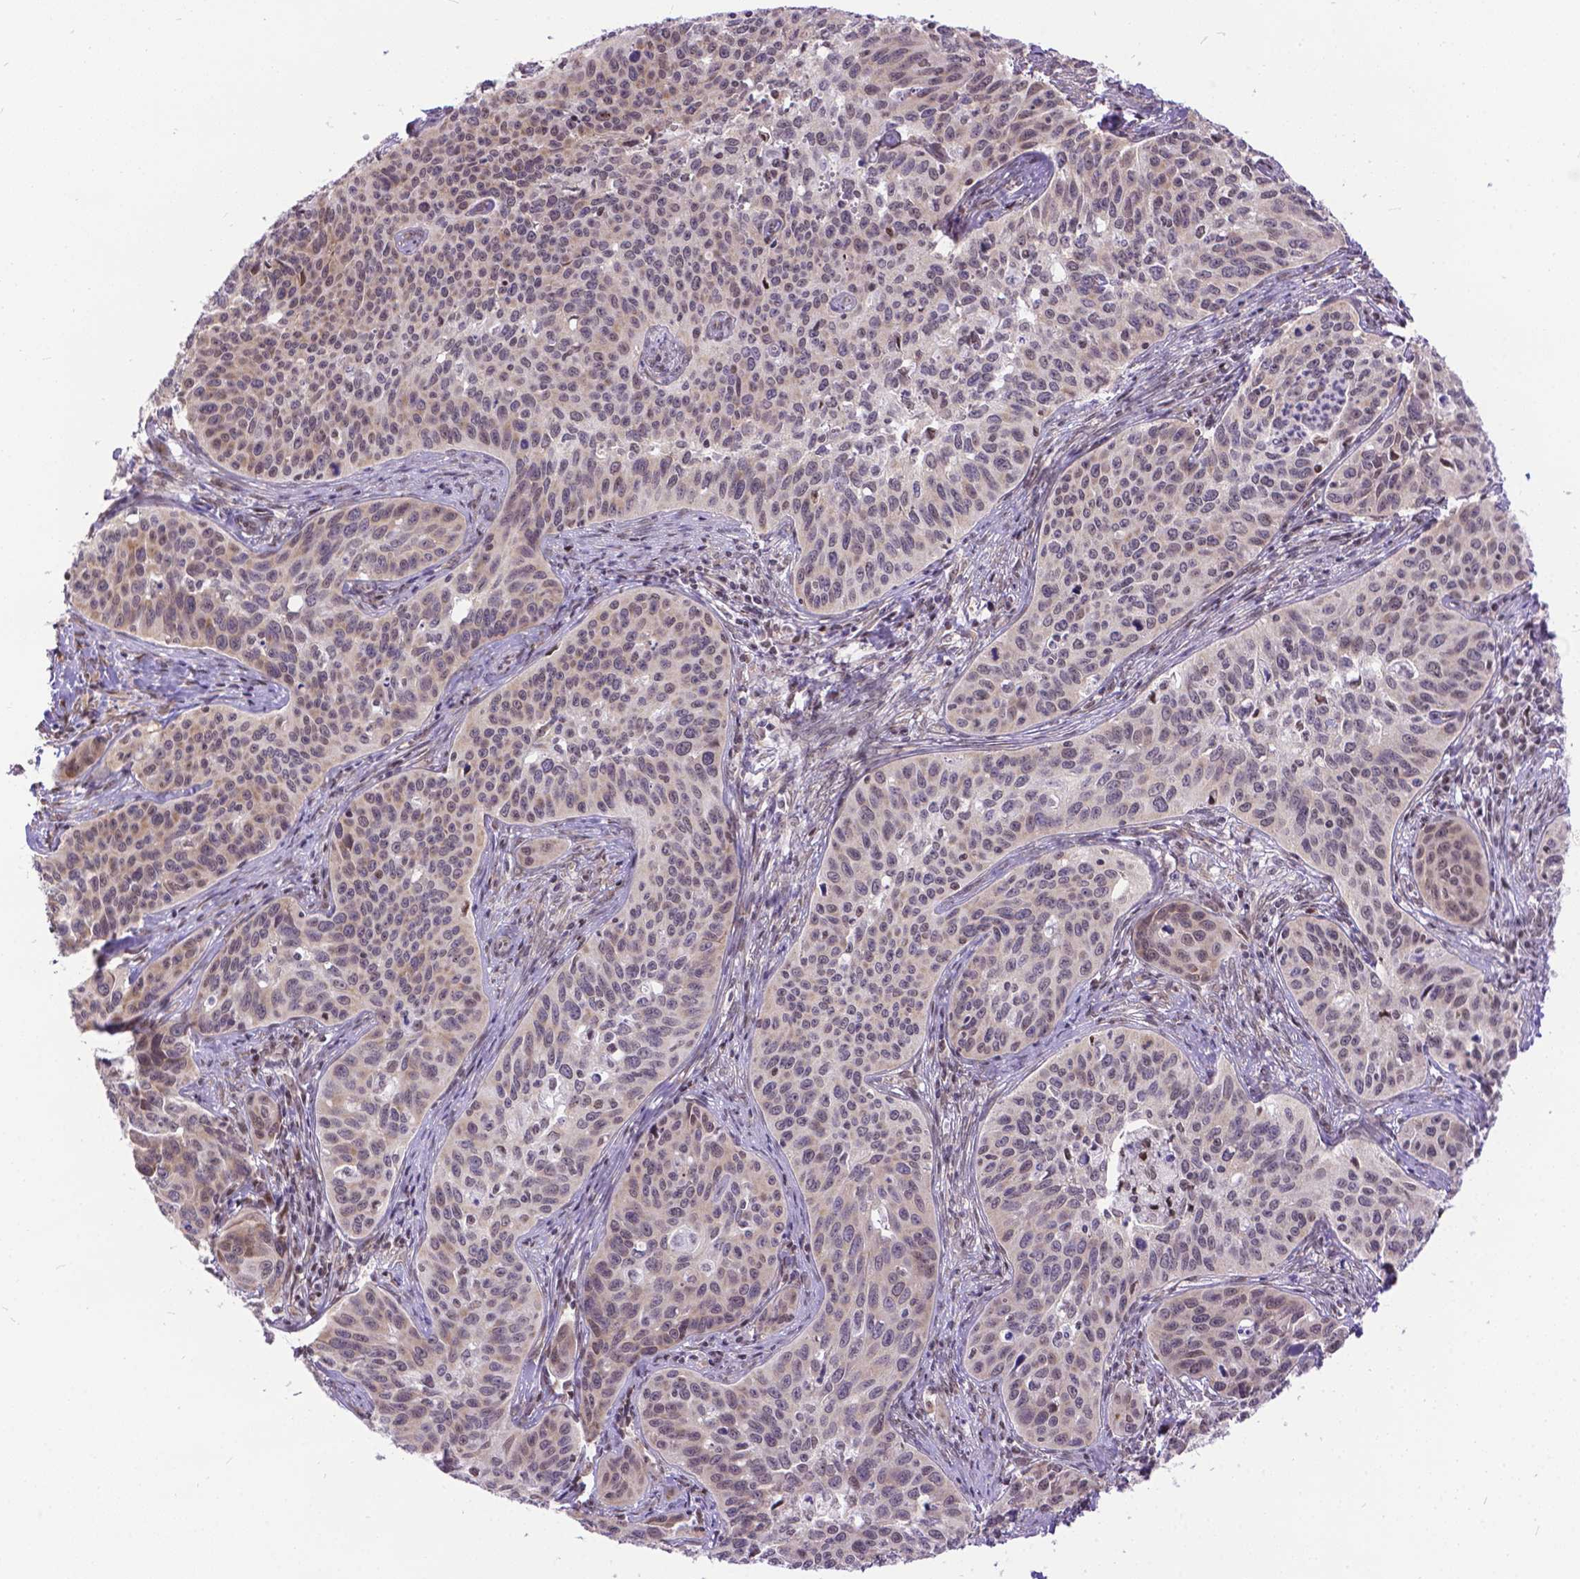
{"staining": {"intensity": "weak", "quantity": ">75%", "location": "cytoplasmic/membranous,nuclear"}, "tissue": "cervical cancer", "cell_type": "Tumor cells", "image_type": "cancer", "snomed": [{"axis": "morphology", "description": "Squamous cell carcinoma, NOS"}, {"axis": "topography", "description": "Cervix"}], "caption": "Human cervical cancer stained with a brown dye shows weak cytoplasmic/membranous and nuclear positive staining in about >75% of tumor cells.", "gene": "FAM124B", "patient": {"sex": "female", "age": 31}}